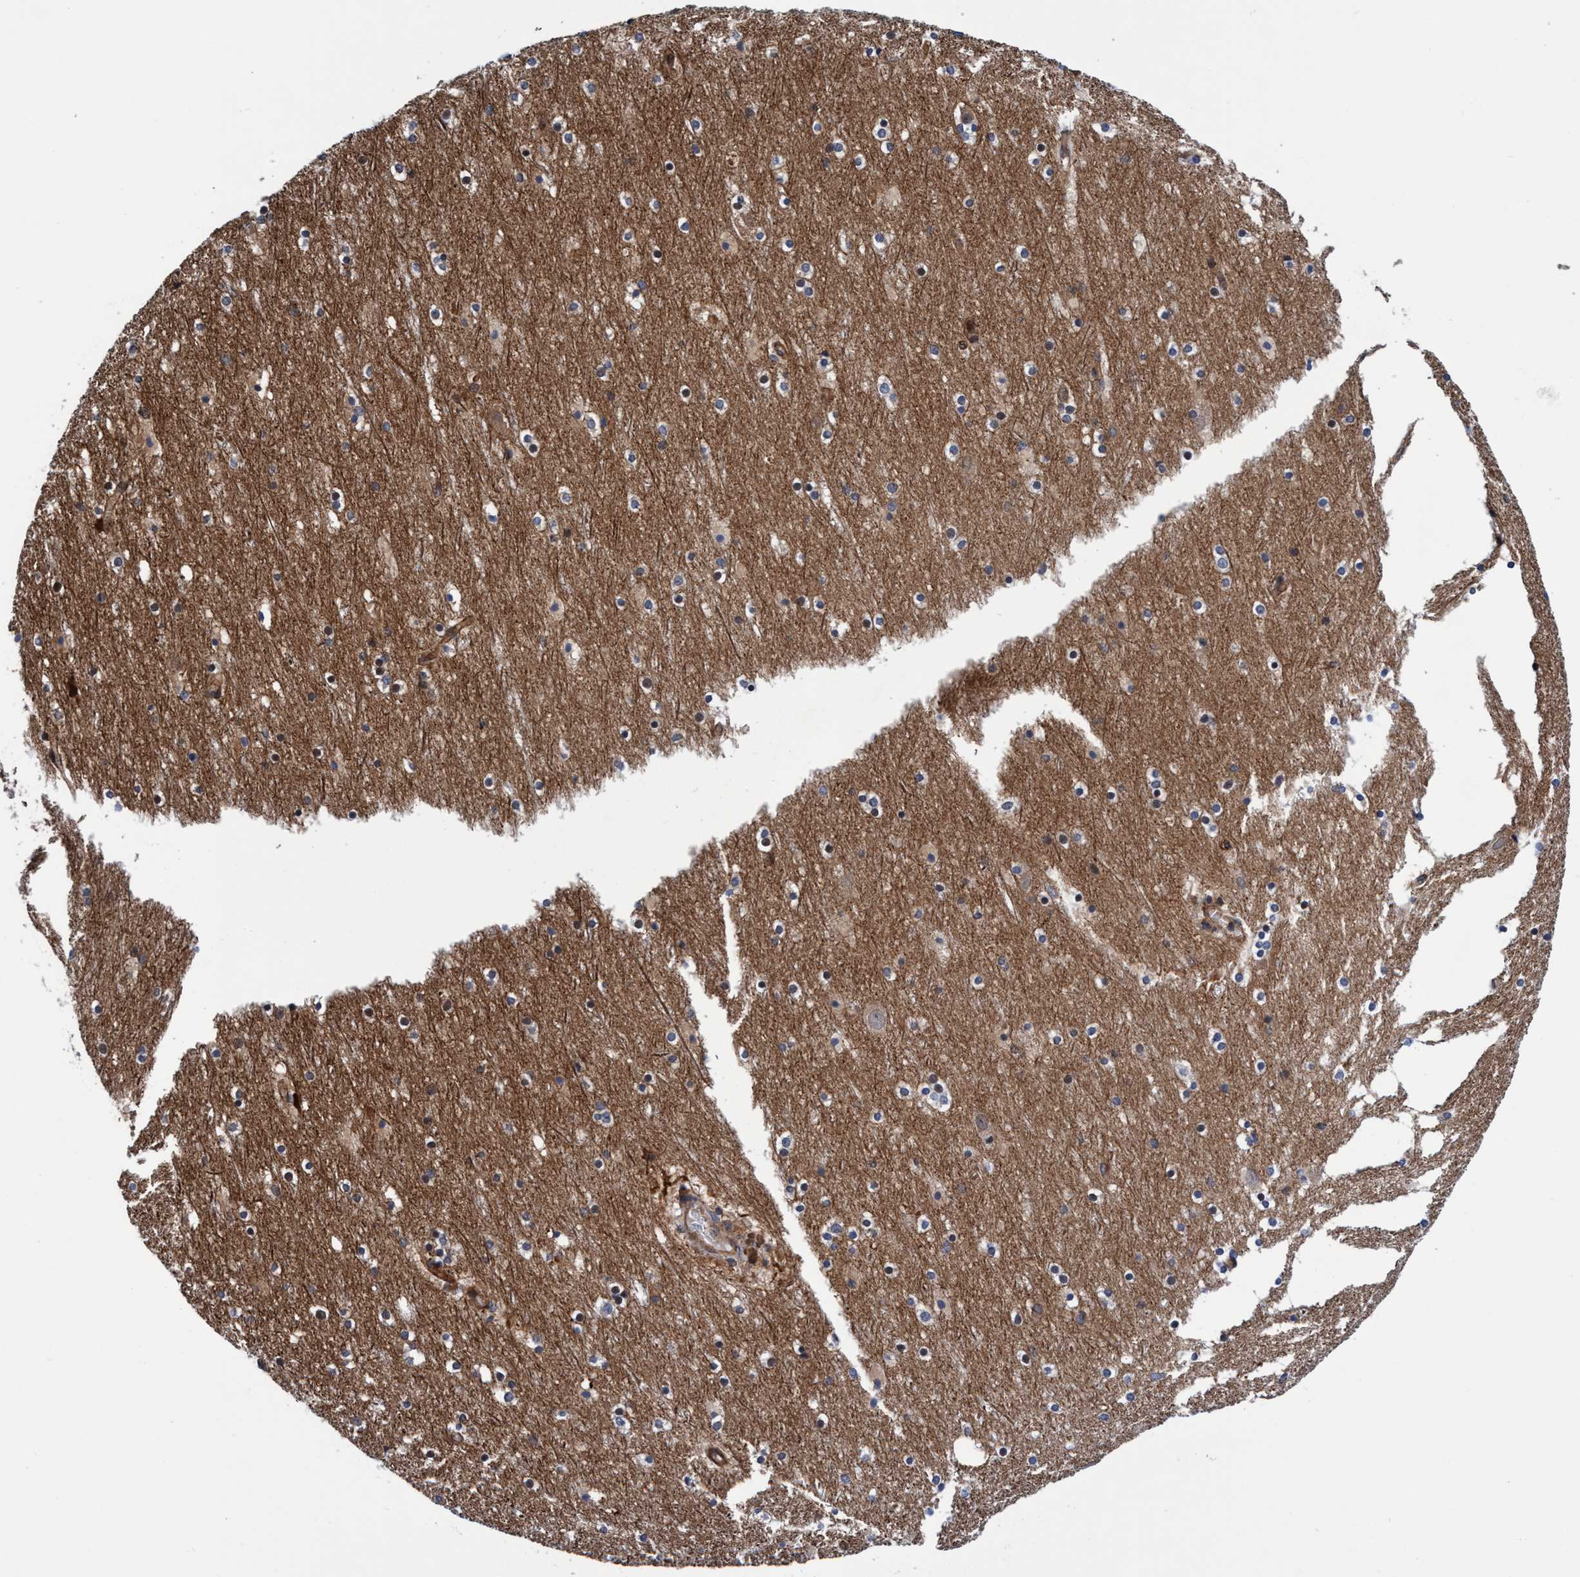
{"staining": {"intensity": "moderate", "quantity": ">75%", "location": "cytoplasmic/membranous"}, "tissue": "cerebral cortex", "cell_type": "Endothelial cells", "image_type": "normal", "snomed": [{"axis": "morphology", "description": "Normal tissue, NOS"}, {"axis": "topography", "description": "Cerebral cortex"}], "caption": "An IHC photomicrograph of benign tissue is shown. Protein staining in brown labels moderate cytoplasmic/membranous positivity in cerebral cortex within endothelial cells.", "gene": "MCM3AP", "patient": {"sex": "male", "age": 45}}